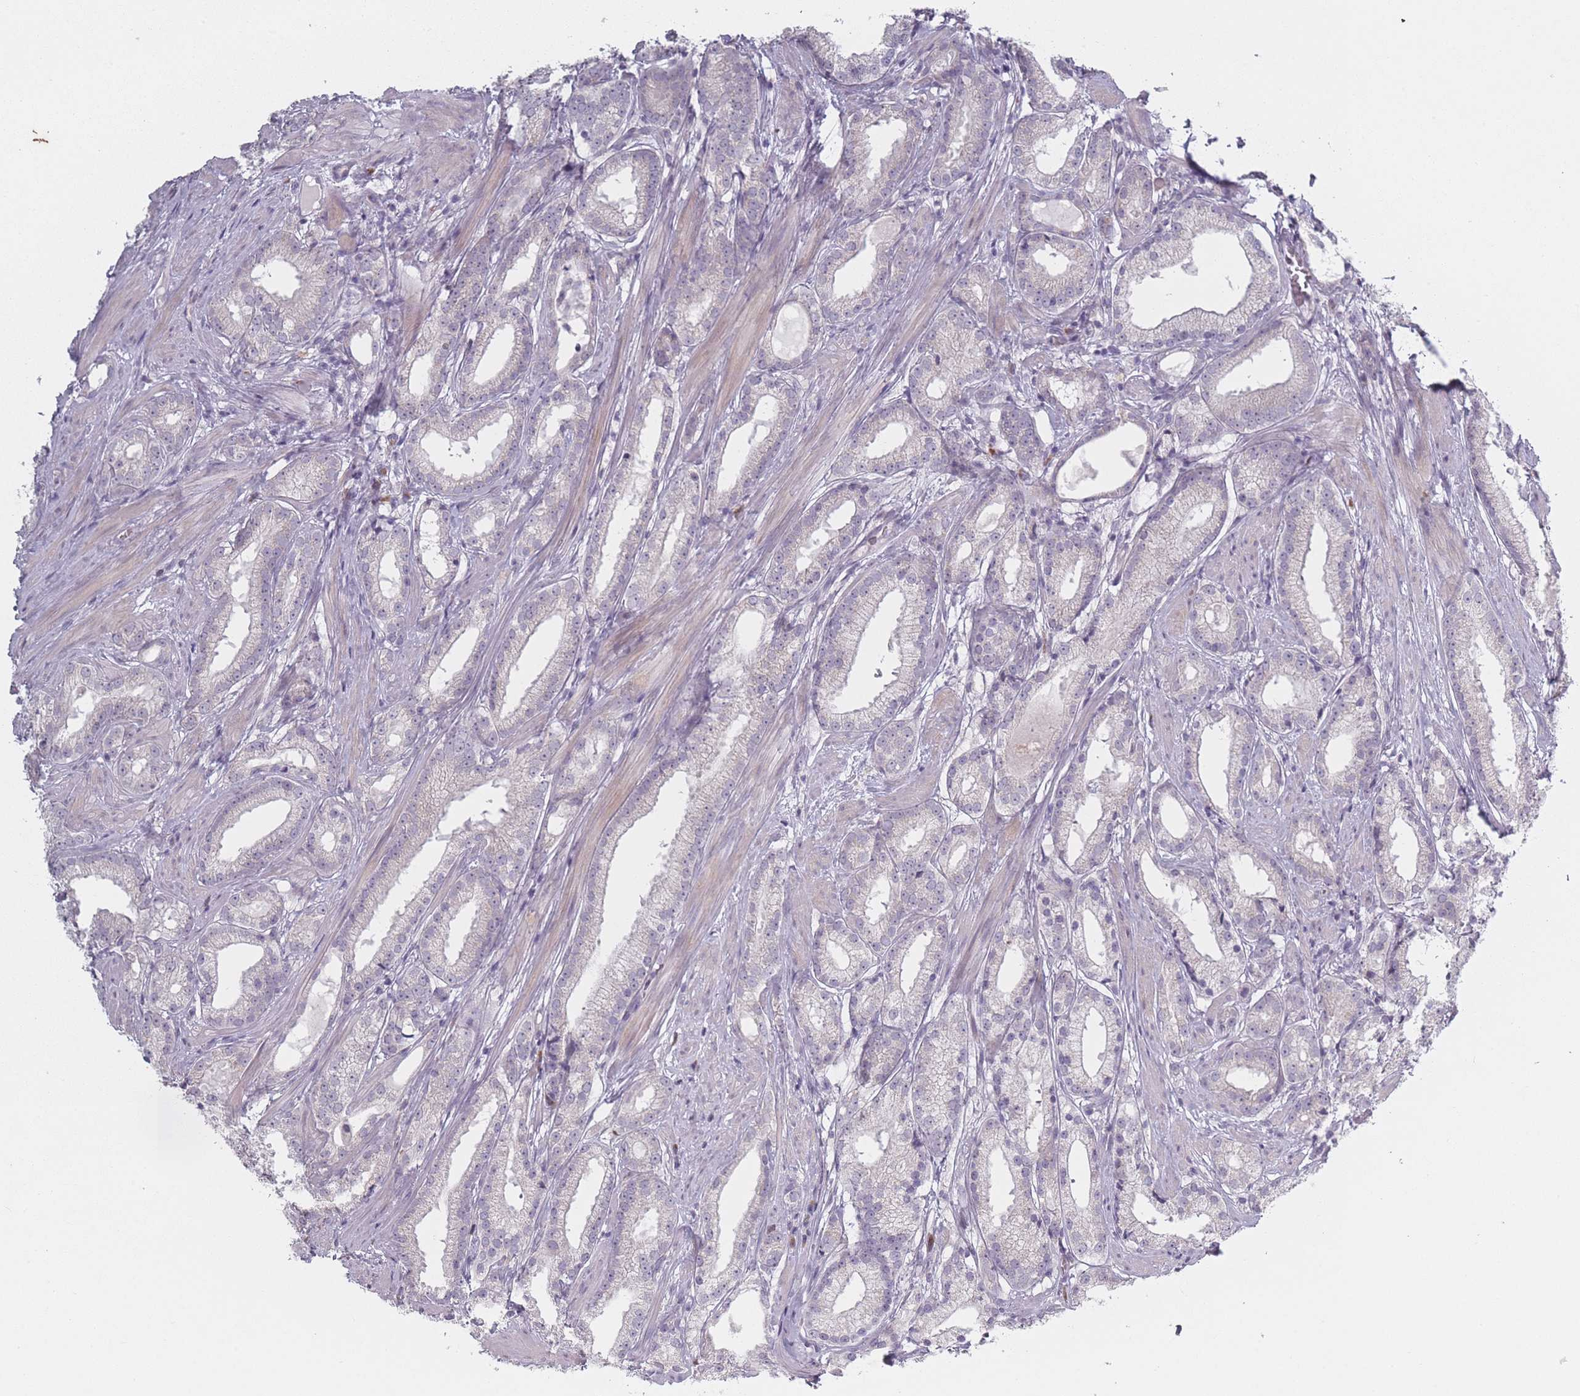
{"staining": {"intensity": "negative", "quantity": "none", "location": "none"}, "tissue": "prostate cancer", "cell_type": "Tumor cells", "image_type": "cancer", "snomed": [{"axis": "morphology", "description": "Adenocarcinoma, Low grade"}, {"axis": "topography", "description": "Prostate"}], "caption": "This is an immunohistochemistry (IHC) micrograph of adenocarcinoma (low-grade) (prostate). There is no expression in tumor cells.", "gene": "RASL10B", "patient": {"sex": "male", "age": 57}}